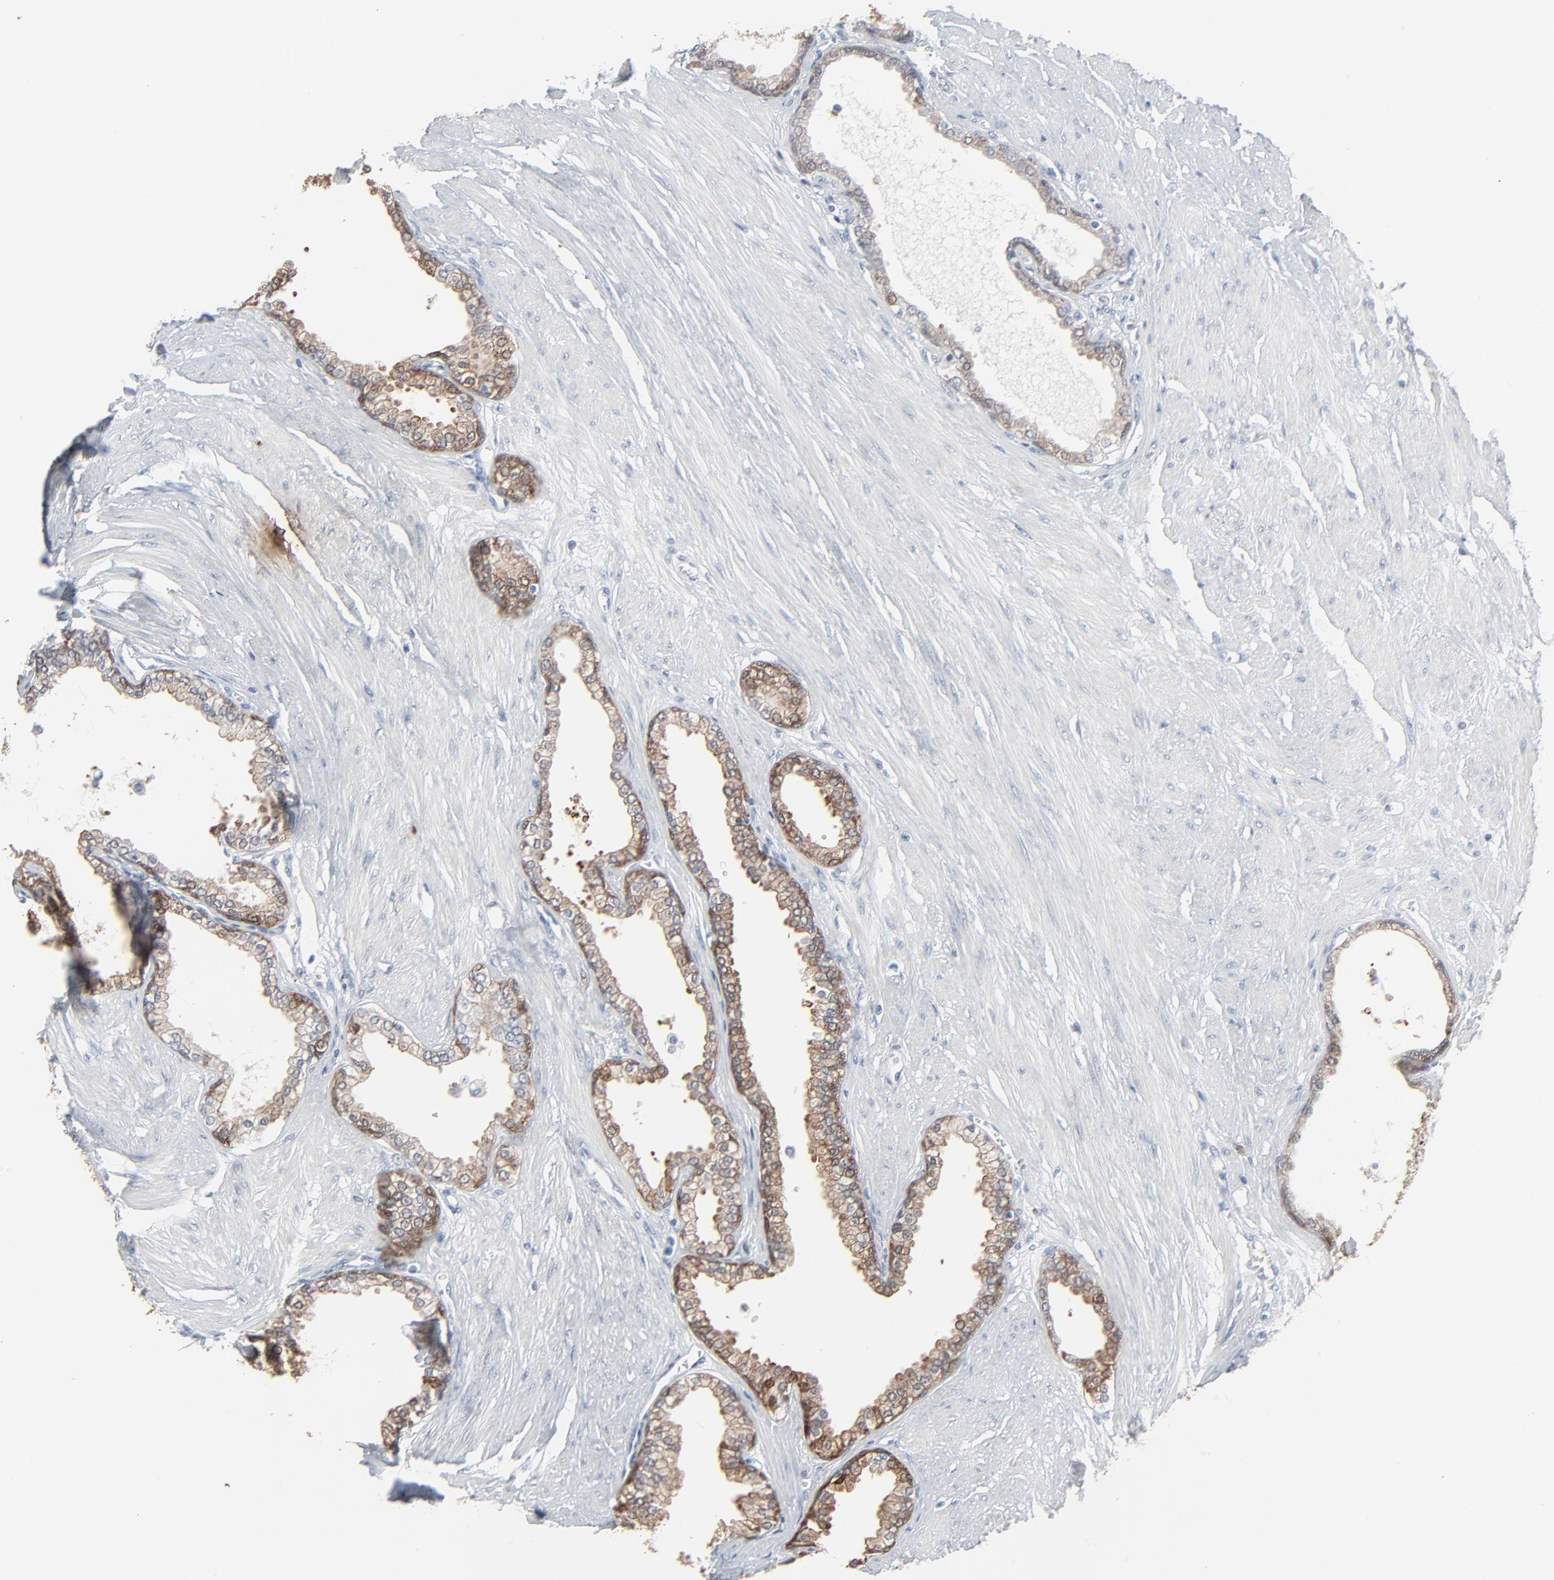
{"staining": {"intensity": "moderate", "quantity": ">75%", "location": "cytoplasmic/membranous"}, "tissue": "prostate", "cell_type": "Glandular cells", "image_type": "normal", "snomed": [{"axis": "morphology", "description": "Normal tissue, NOS"}, {"axis": "topography", "description": "Prostate"}], "caption": "Protein analysis of normal prostate displays moderate cytoplasmic/membranous positivity in approximately >75% of glandular cells.", "gene": "PHGDH", "patient": {"sex": "male", "age": 64}}